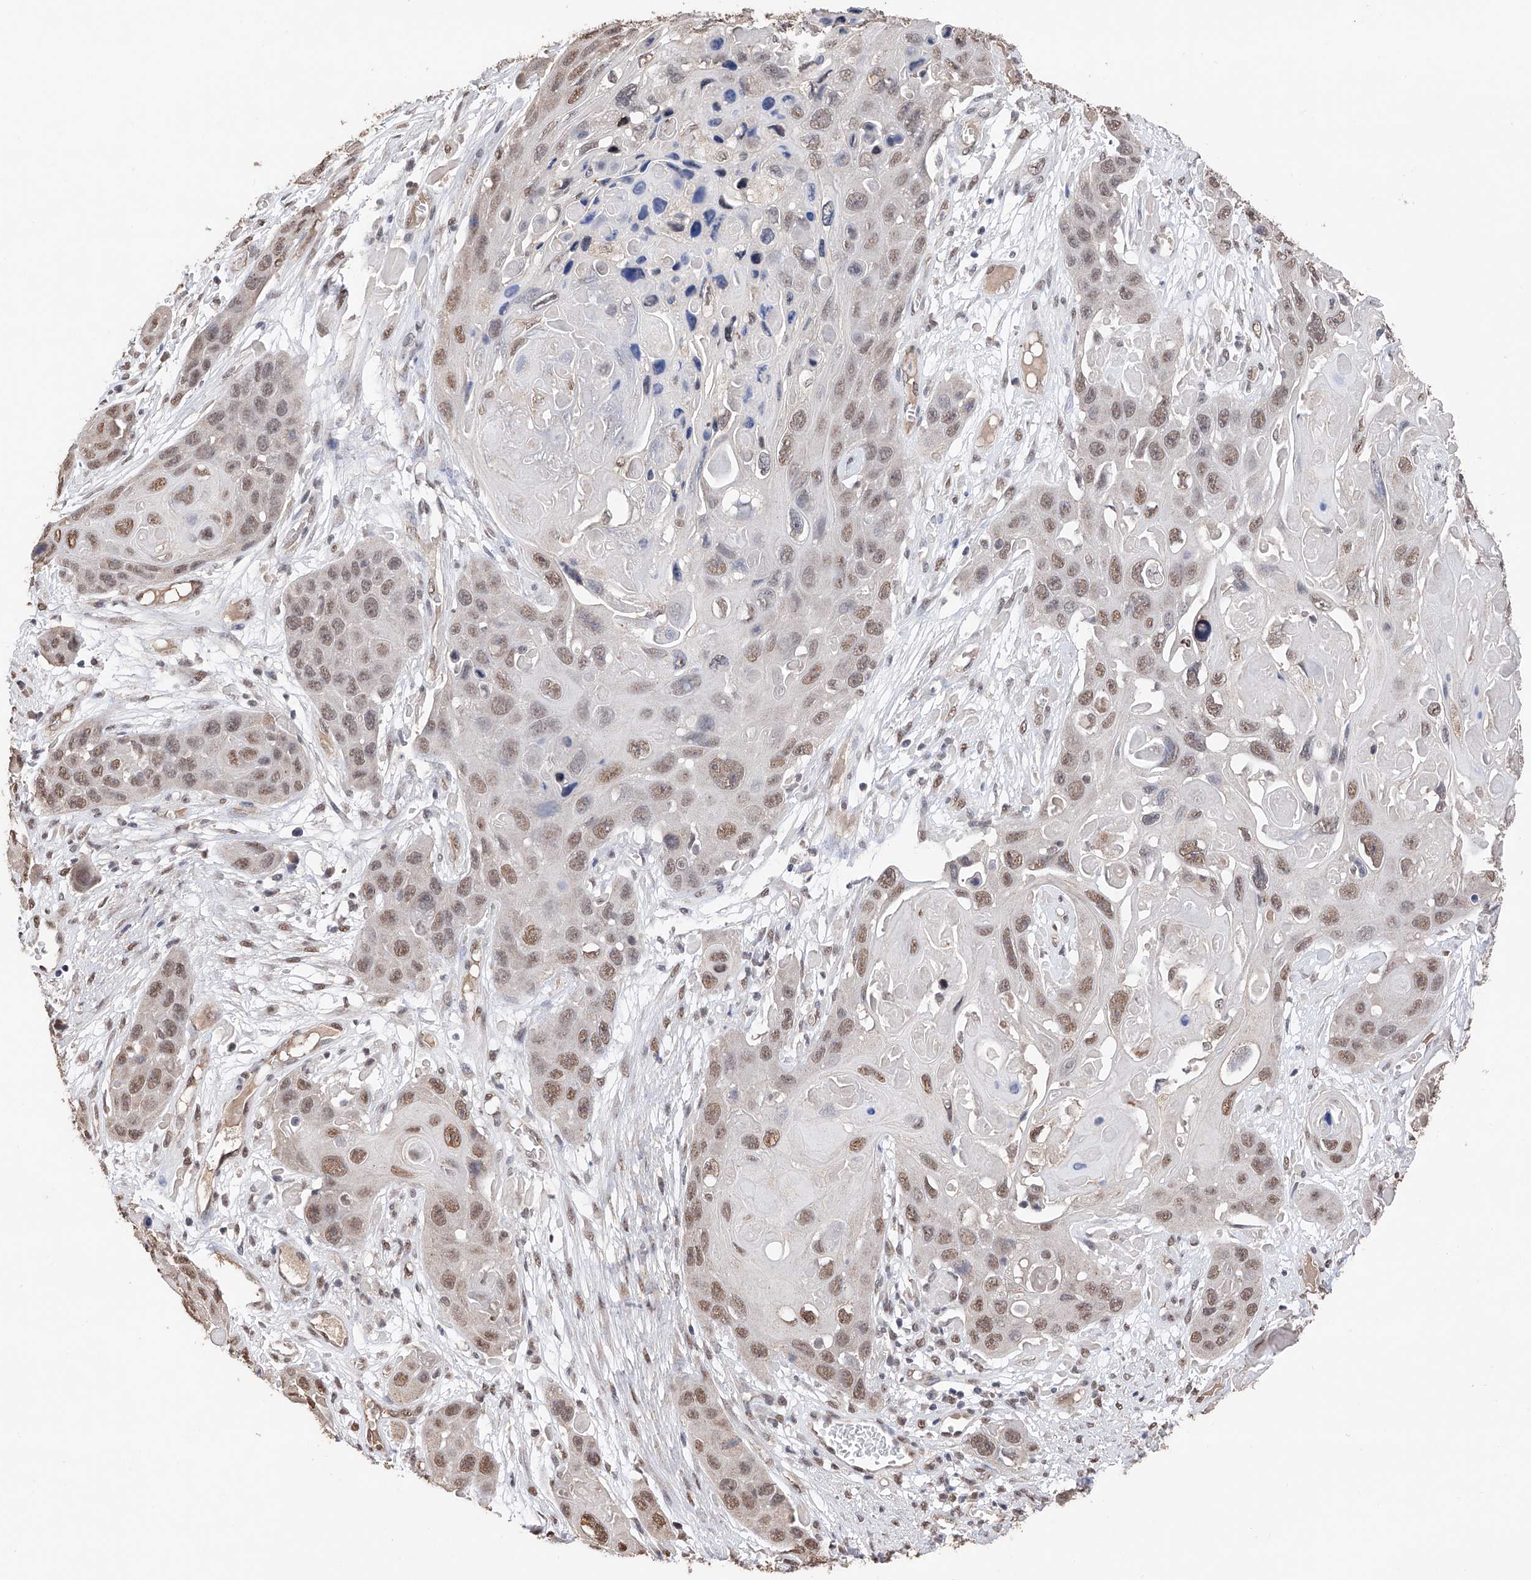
{"staining": {"intensity": "moderate", "quantity": ">75%", "location": "nuclear"}, "tissue": "skin cancer", "cell_type": "Tumor cells", "image_type": "cancer", "snomed": [{"axis": "morphology", "description": "Squamous cell carcinoma, NOS"}, {"axis": "topography", "description": "Skin"}], "caption": "Skin cancer stained with a brown dye reveals moderate nuclear positive positivity in approximately >75% of tumor cells.", "gene": "DMAP1", "patient": {"sex": "male", "age": 55}}